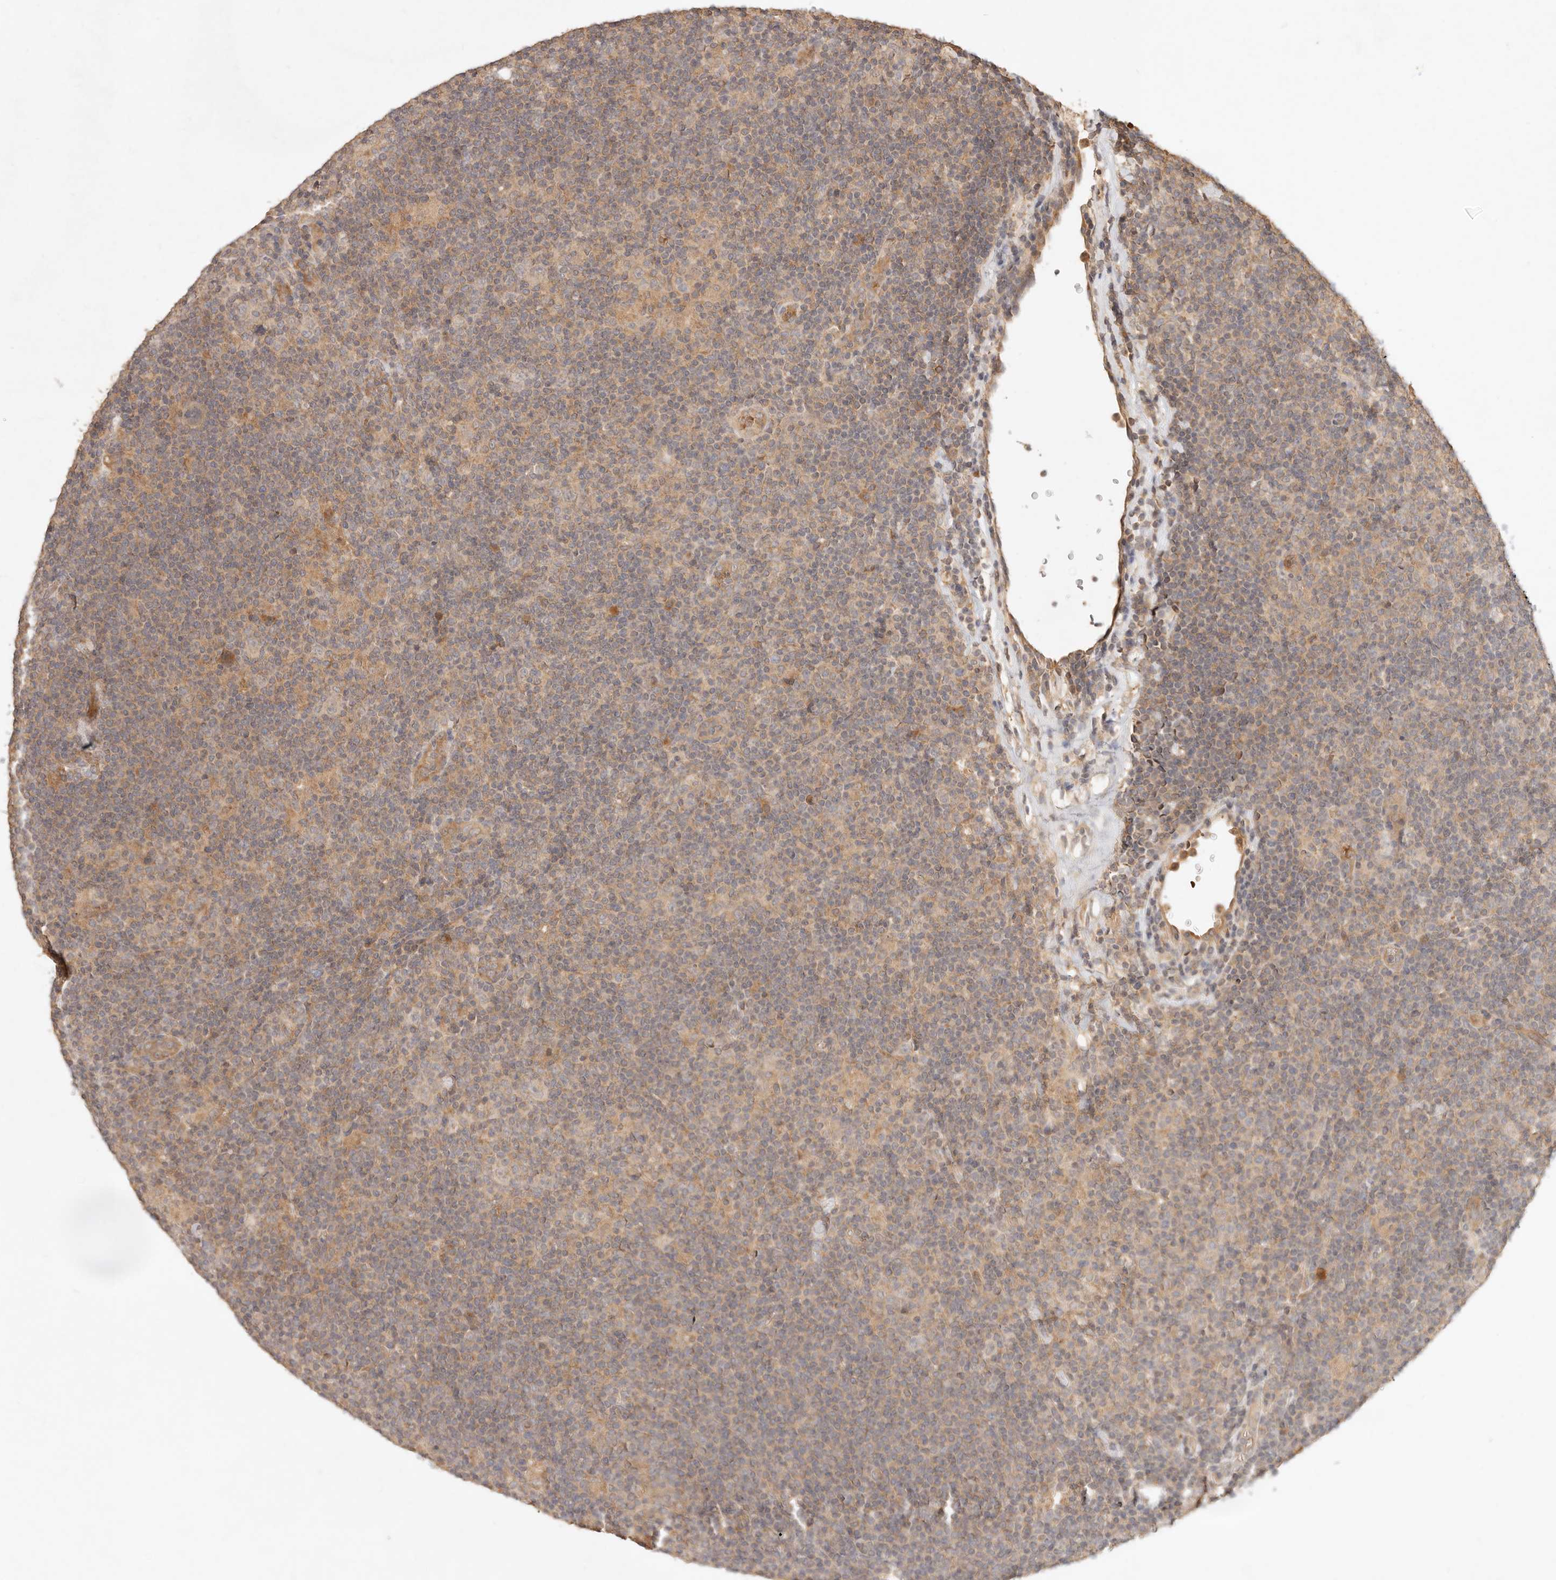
{"staining": {"intensity": "negative", "quantity": "none", "location": "none"}, "tissue": "lymphoma", "cell_type": "Tumor cells", "image_type": "cancer", "snomed": [{"axis": "morphology", "description": "Hodgkin's disease, NOS"}, {"axis": "topography", "description": "Lymph node"}], "caption": "This is a micrograph of IHC staining of lymphoma, which shows no positivity in tumor cells. (DAB (3,3'-diaminobenzidine) IHC visualized using brightfield microscopy, high magnification).", "gene": "FREM2", "patient": {"sex": "female", "age": 57}}